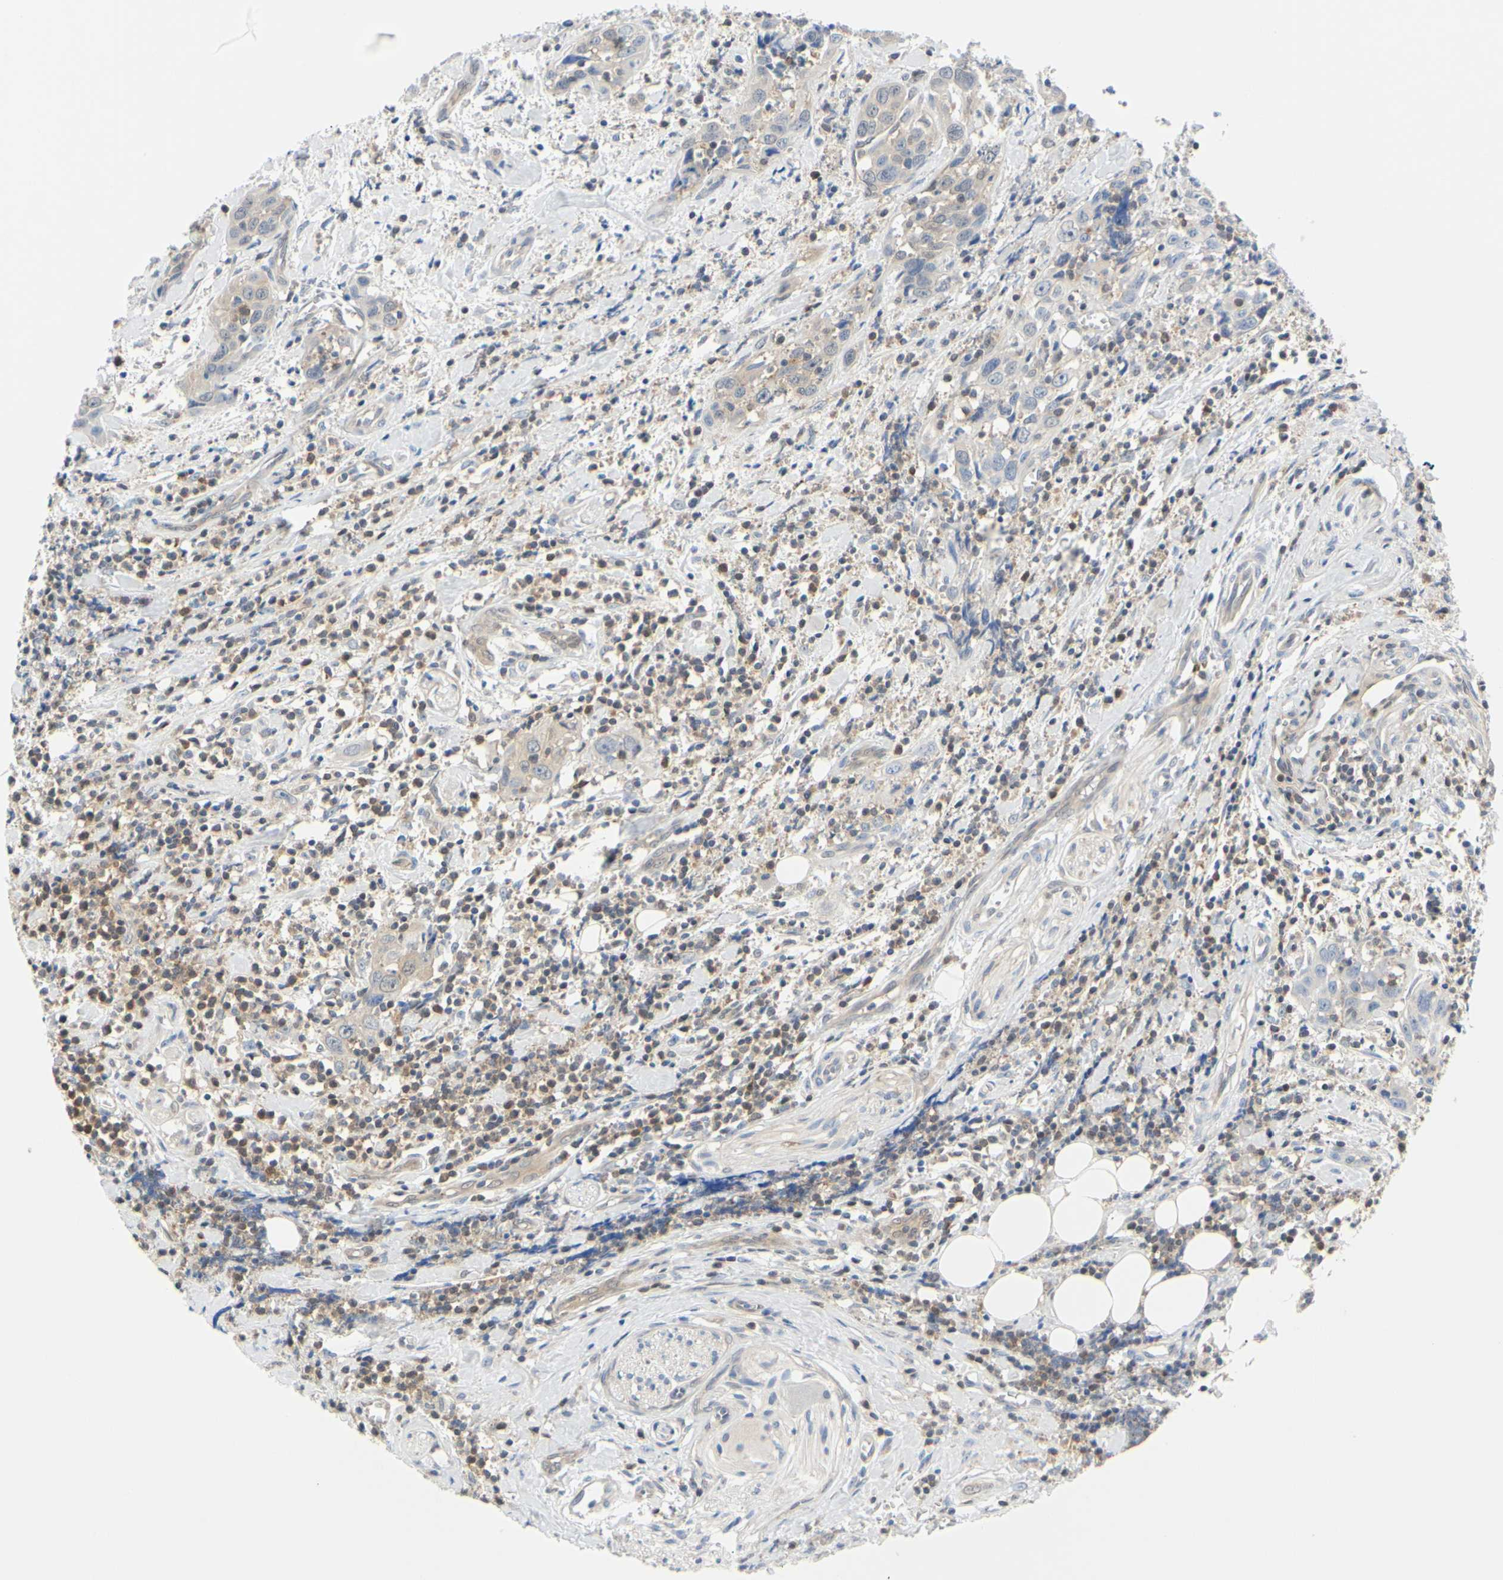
{"staining": {"intensity": "moderate", "quantity": ">75%", "location": "cytoplasmic/membranous"}, "tissue": "head and neck cancer", "cell_type": "Tumor cells", "image_type": "cancer", "snomed": [{"axis": "morphology", "description": "Squamous cell carcinoma, NOS"}, {"axis": "topography", "description": "Oral tissue"}, {"axis": "topography", "description": "Head-Neck"}], "caption": "This photomicrograph reveals immunohistochemistry (IHC) staining of human head and neck cancer, with medium moderate cytoplasmic/membranous staining in approximately >75% of tumor cells.", "gene": "UPK3B", "patient": {"sex": "female", "age": 50}}